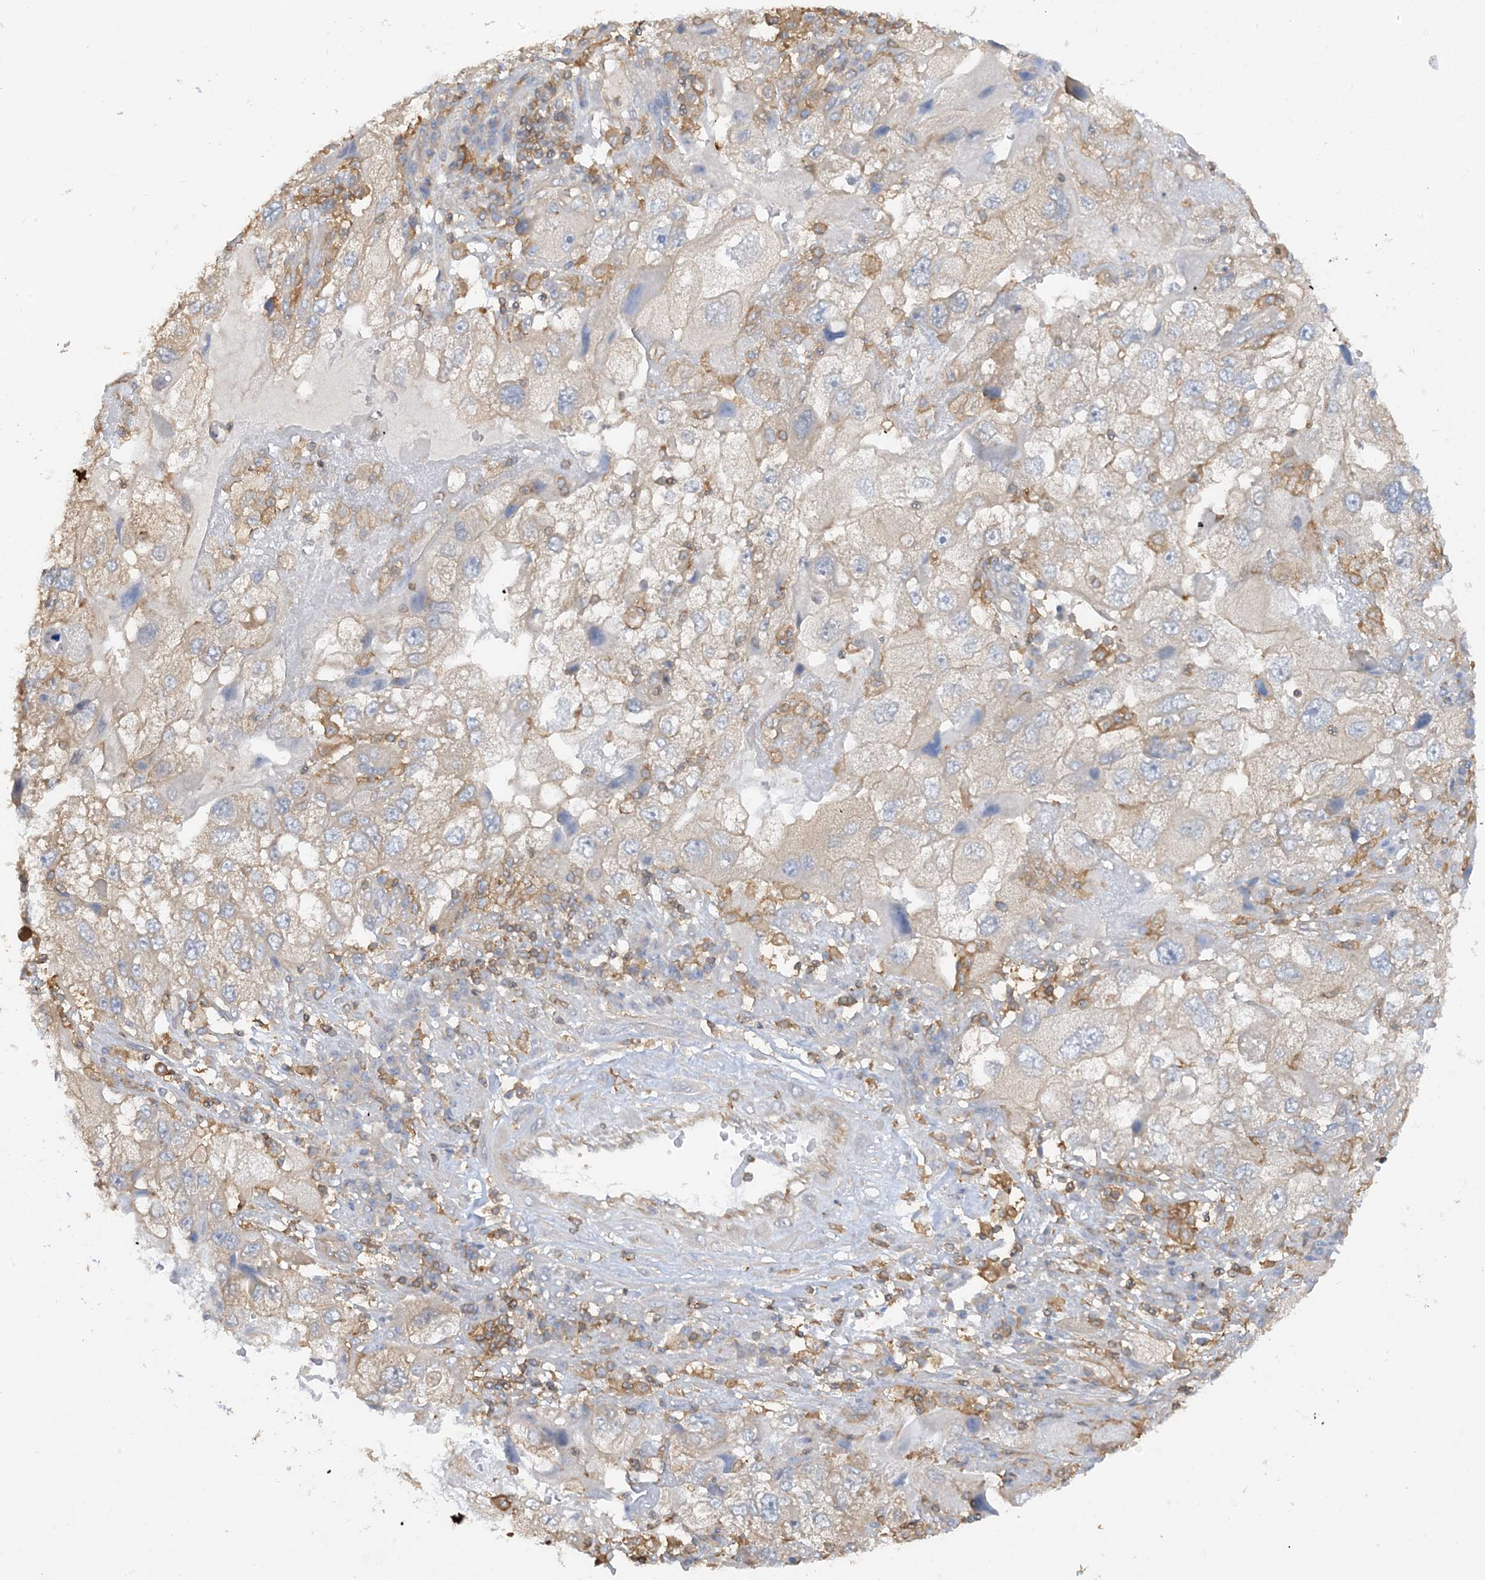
{"staining": {"intensity": "weak", "quantity": "<25%", "location": "cytoplasmic/membranous"}, "tissue": "endometrial cancer", "cell_type": "Tumor cells", "image_type": "cancer", "snomed": [{"axis": "morphology", "description": "Adenocarcinoma, NOS"}, {"axis": "topography", "description": "Endometrium"}], "caption": "The image shows no staining of tumor cells in endometrial cancer (adenocarcinoma).", "gene": "CAPZB", "patient": {"sex": "female", "age": 49}}